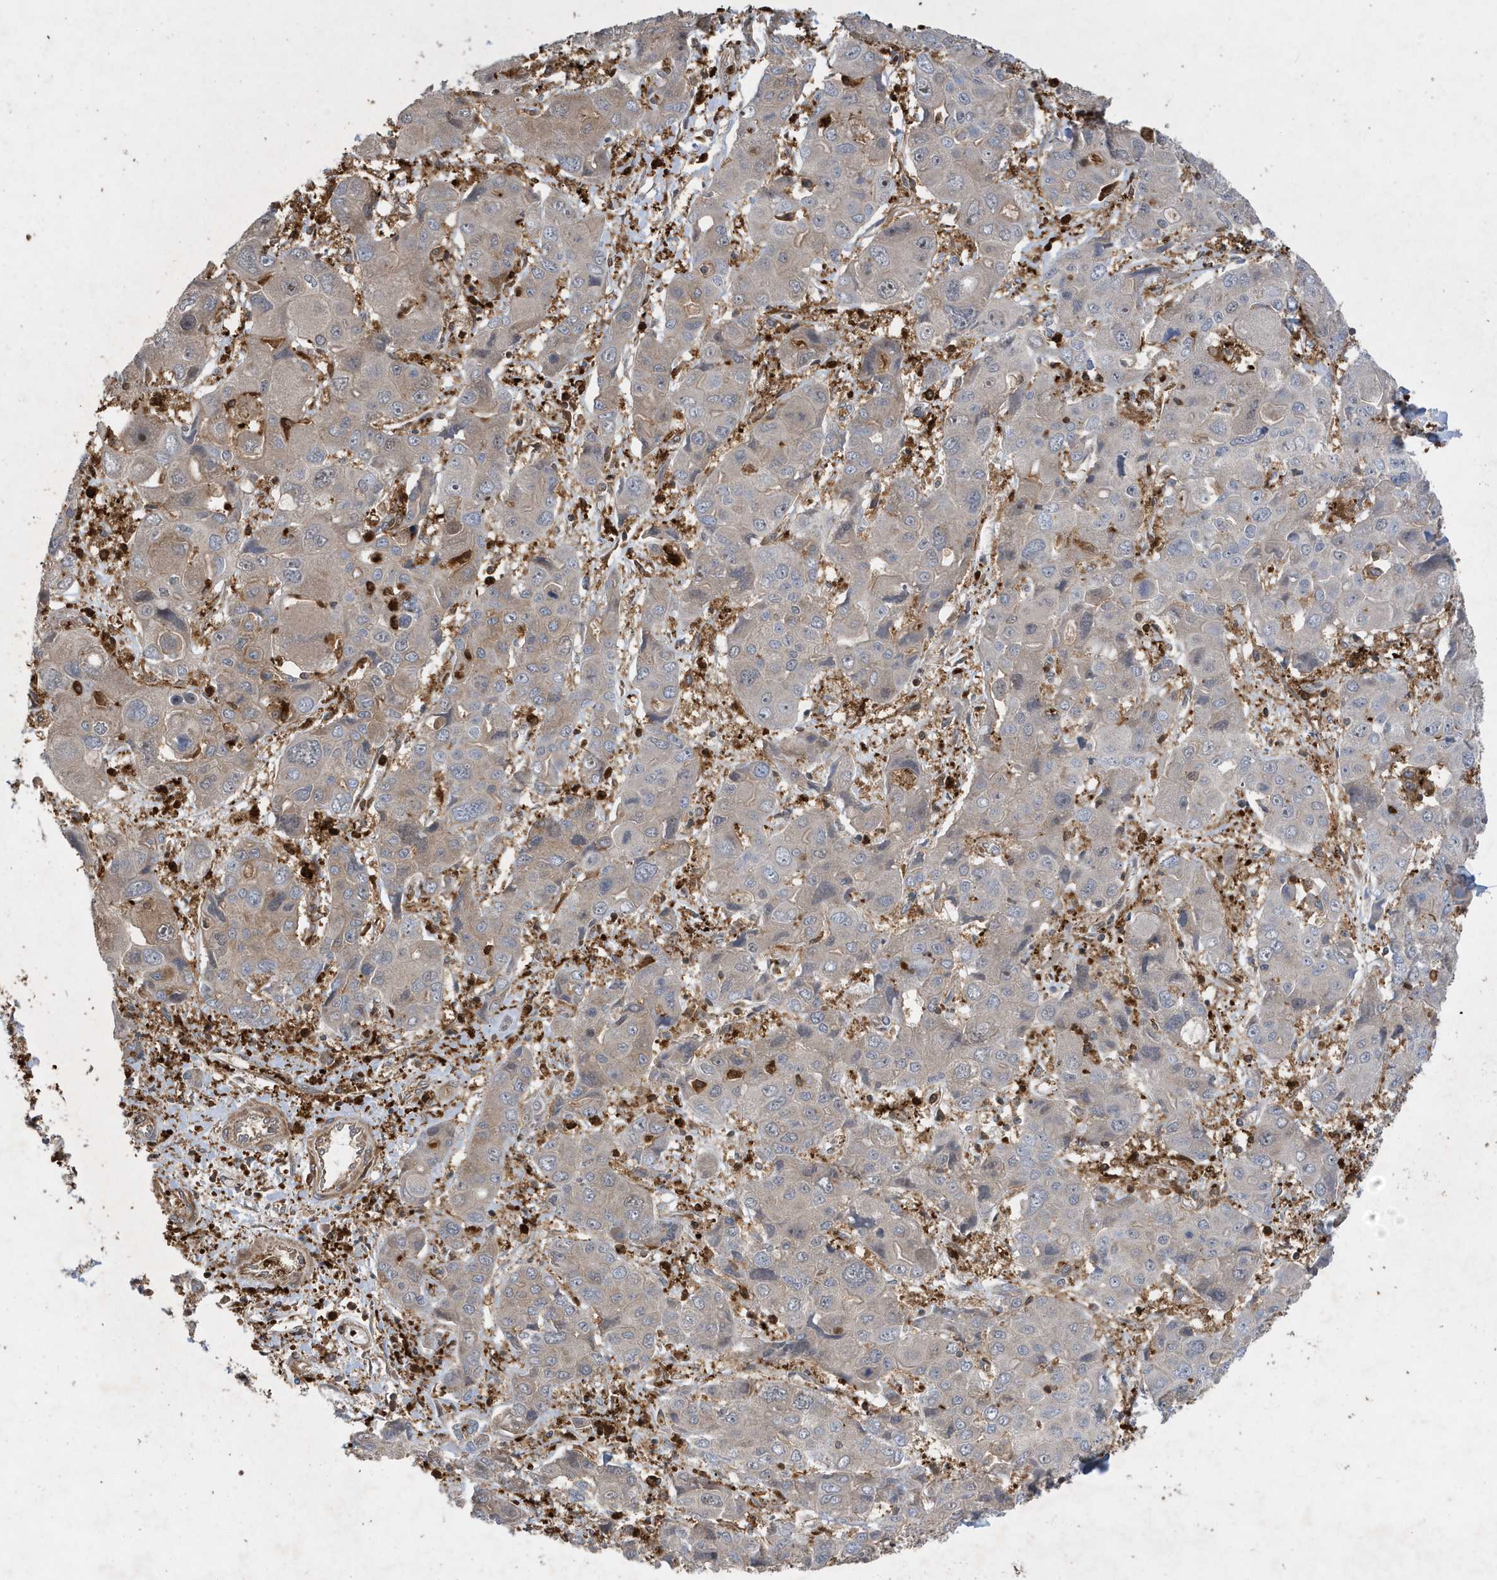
{"staining": {"intensity": "weak", "quantity": "<25%", "location": "cytoplasmic/membranous"}, "tissue": "liver cancer", "cell_type": "Tumor cells", "image_type": "cancer", "snomed": [{"axis": "morphology", "description": "Cholangiocarcinoma"}, {"axis": "topography", "description": "Liver"}], "caption": "This is a image of IHC staining of cholangiocarcinoma (liver), which shows no positivity in tumor cells.", "gene": "LAPTM4A", "patient": {"sex": "male", "age": 67}}